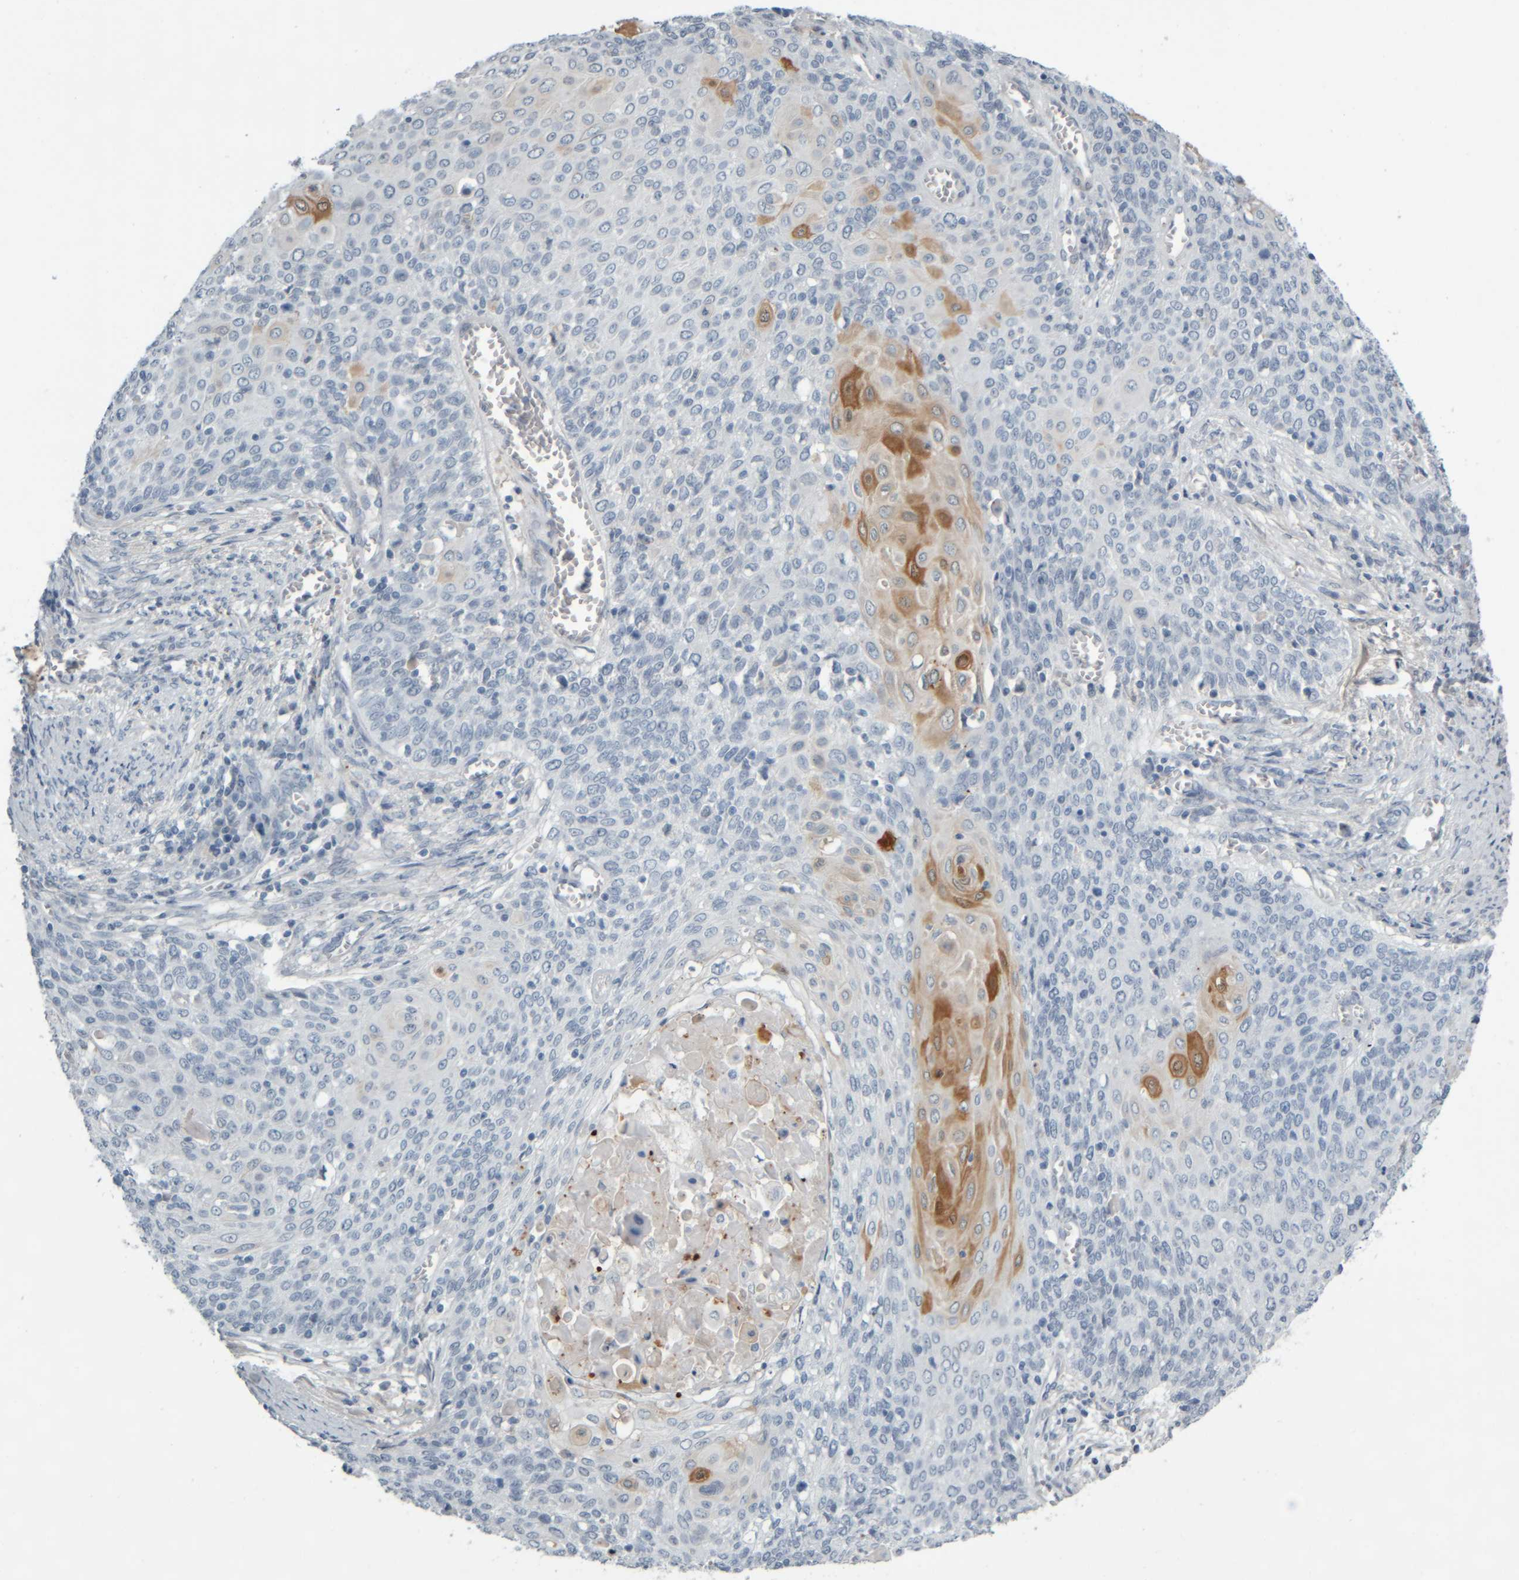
{"staining": {"intensity": "moderate", "quantity": "<25%", "location": "cytoplasmic/membranous"}, "tissue": "cervical cancer", "cell_type": "Tumor cells", "image_type": "cancer", "snomed": [{"axis": "morphology", "description": "Squamous cell carcinoma, NOS"}, {"axis": "topography", "description": "Cervix"}], "caption": "A histopathology image of human cervical cancer stained for a protein shows moderate cytoplasmic/membranous brown staining in tumor cells. The staining was performed using DAB to visualize the protein expression in brown, while the nuclei were stained in blue with hematoxylin (Magnification: 20x).", "gene": "COL14A1", "patient": {"sex": "female", "age": 39}}